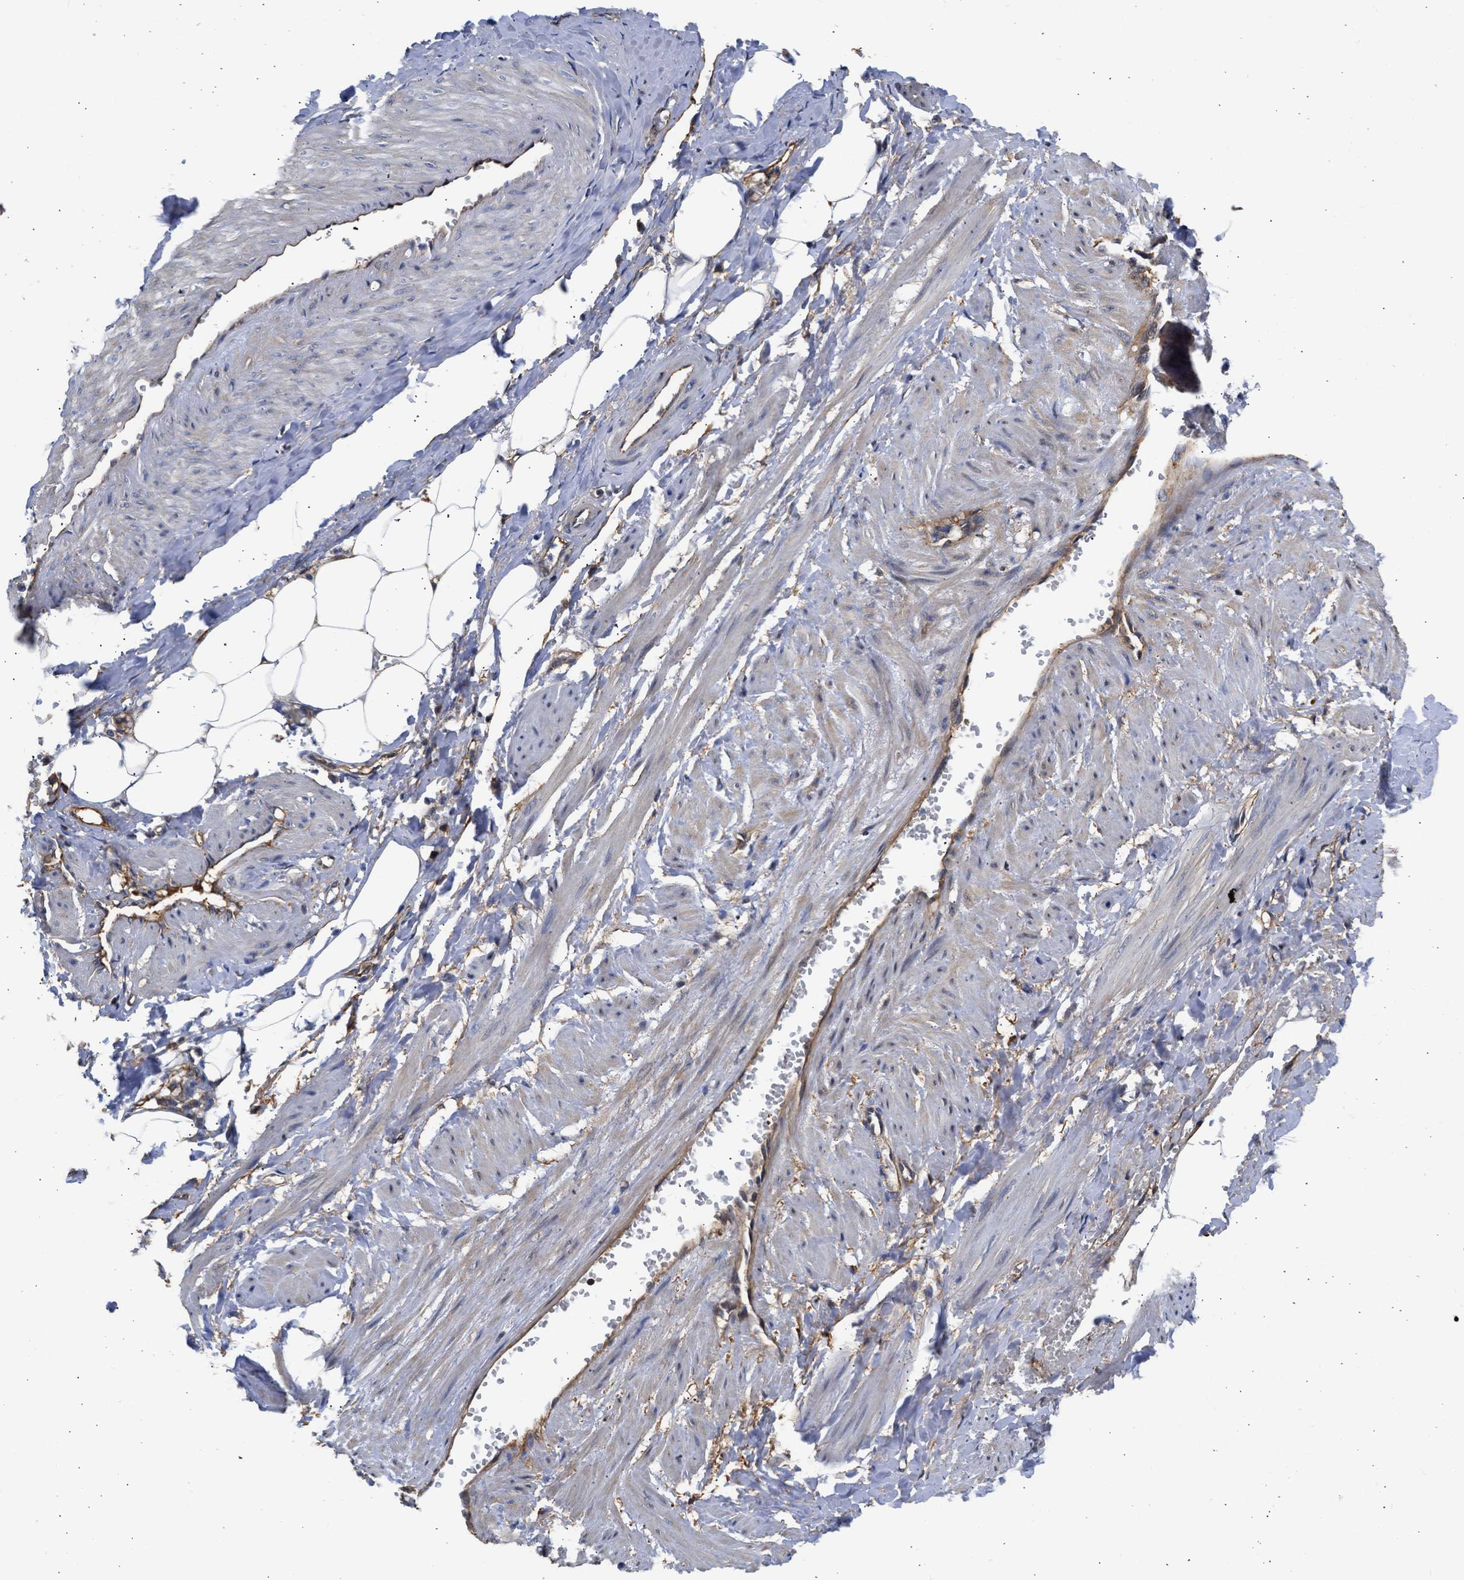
{"staining": {"intensity": "negative", "quantity": "none", "location": "none"}, "tissue": "adipose tissue", "cell_type": "Adipocytes", "image_type": "normal", "snomed": [{"axis": "morphology", "description": "Normal tissue, NOS"}, {"axis": "topography", "description": "Soft tissue"}, {"axis": "topography", "description": "Vascular tissue"}], "caption": "The photomicrograph demonstrates no staining of adipocytes in unremarkable adipose tissue.", "gene": "MAS1L", "patient": {"sex": "female", "age": 35}}